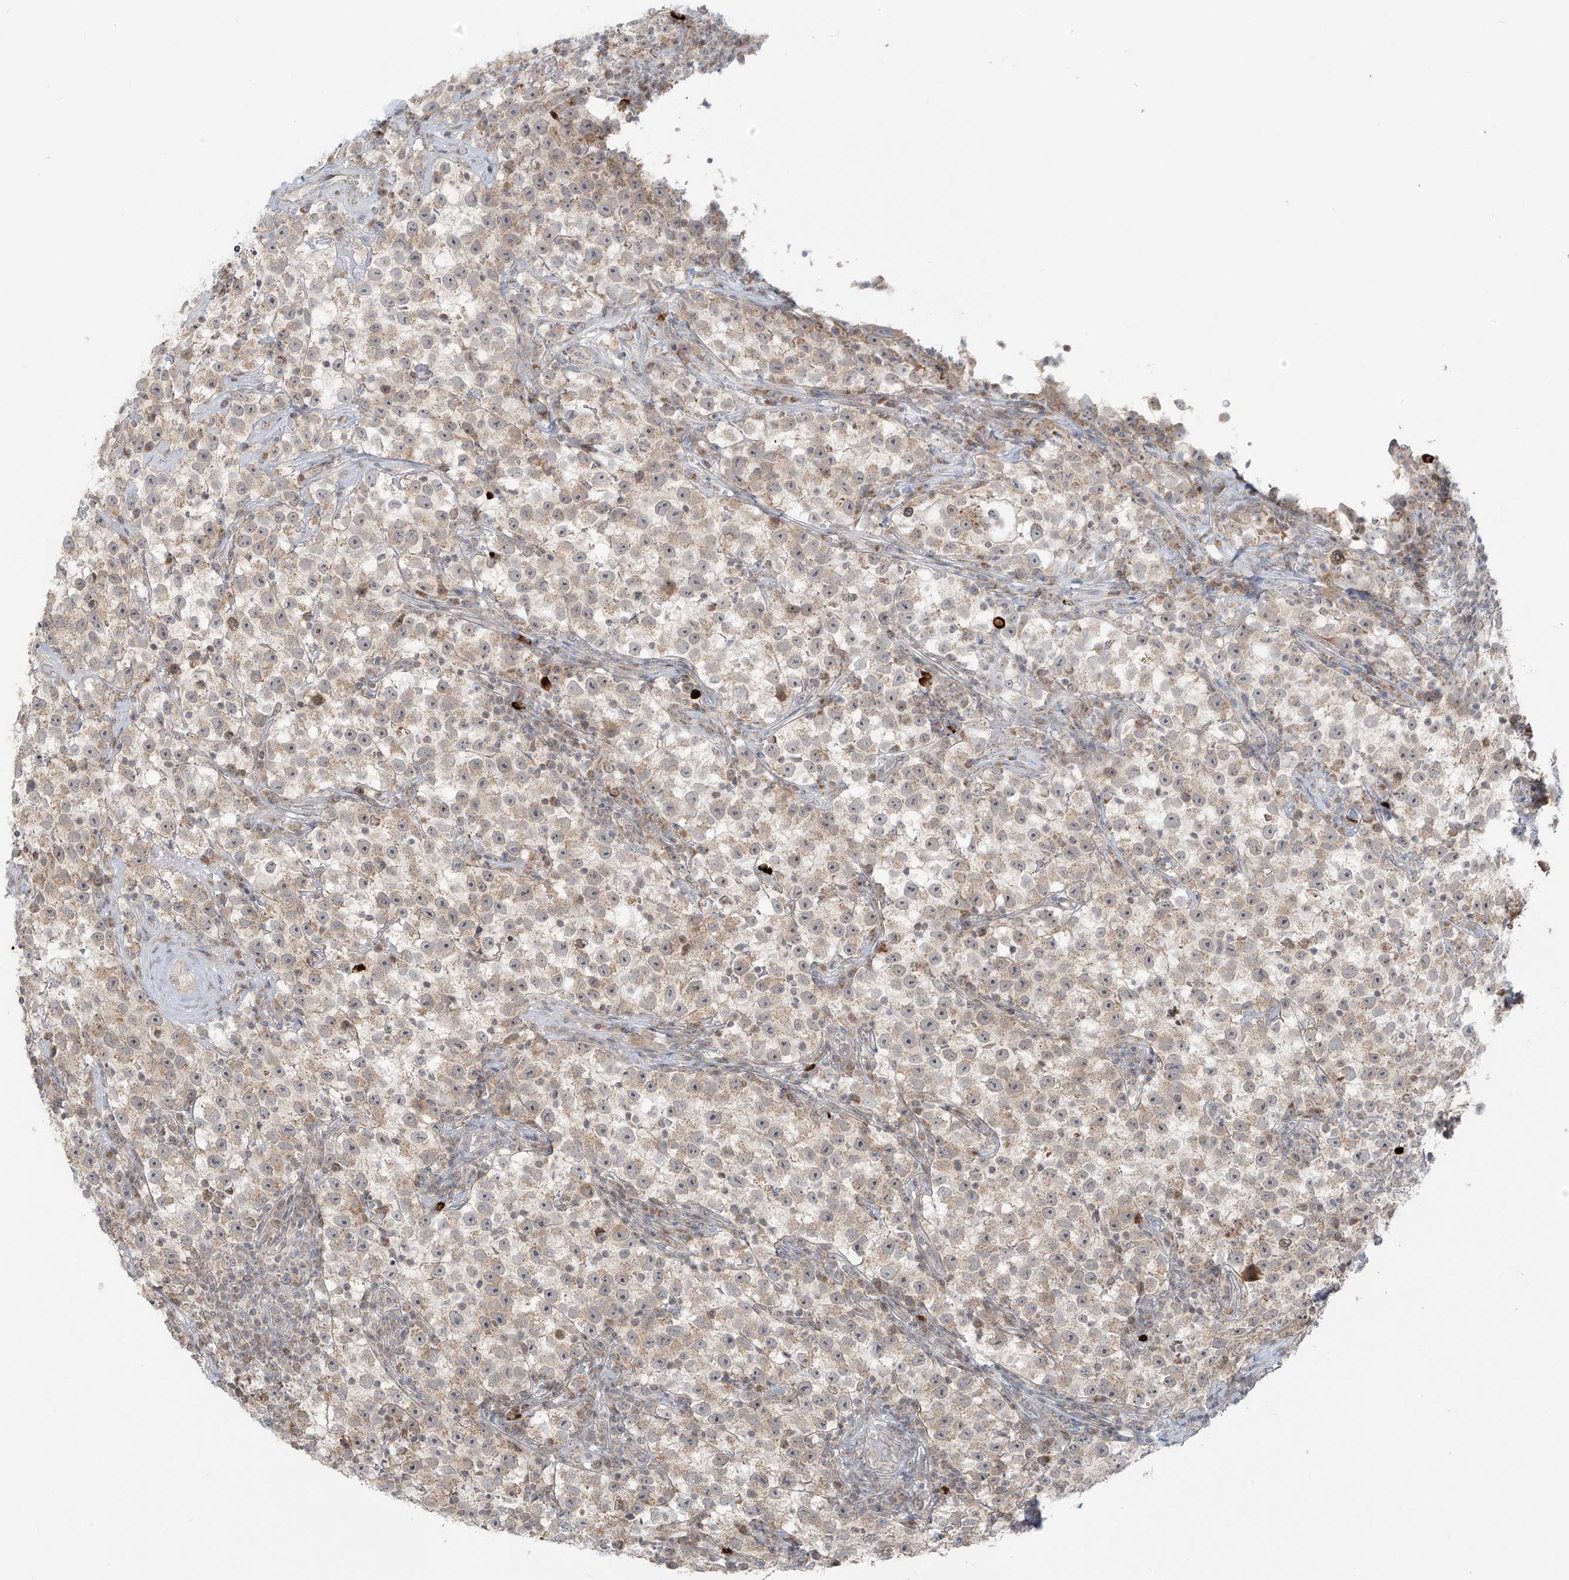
{"staining": {"intensity": "weak", "quantity": "25%-75%", "location": "cytoplasmic/membranous"}, "tissue": "testis cancer", "cell_type": "Tumor cells", "image_type": "cancer", "snomed": [{"axis": "morphology", "description": "Seminoma, NOS"}, {"axis": "topography", "description": "Testis"}], "caption": "Testis seminoma tissue exhibits weak cytoplasmic/membranous staining in approximately 25%-75% of tumor cells, visualized by immunohistochemistry.", "gene": "HDDC2", "patient": {"sex": "male", "age": 22}}